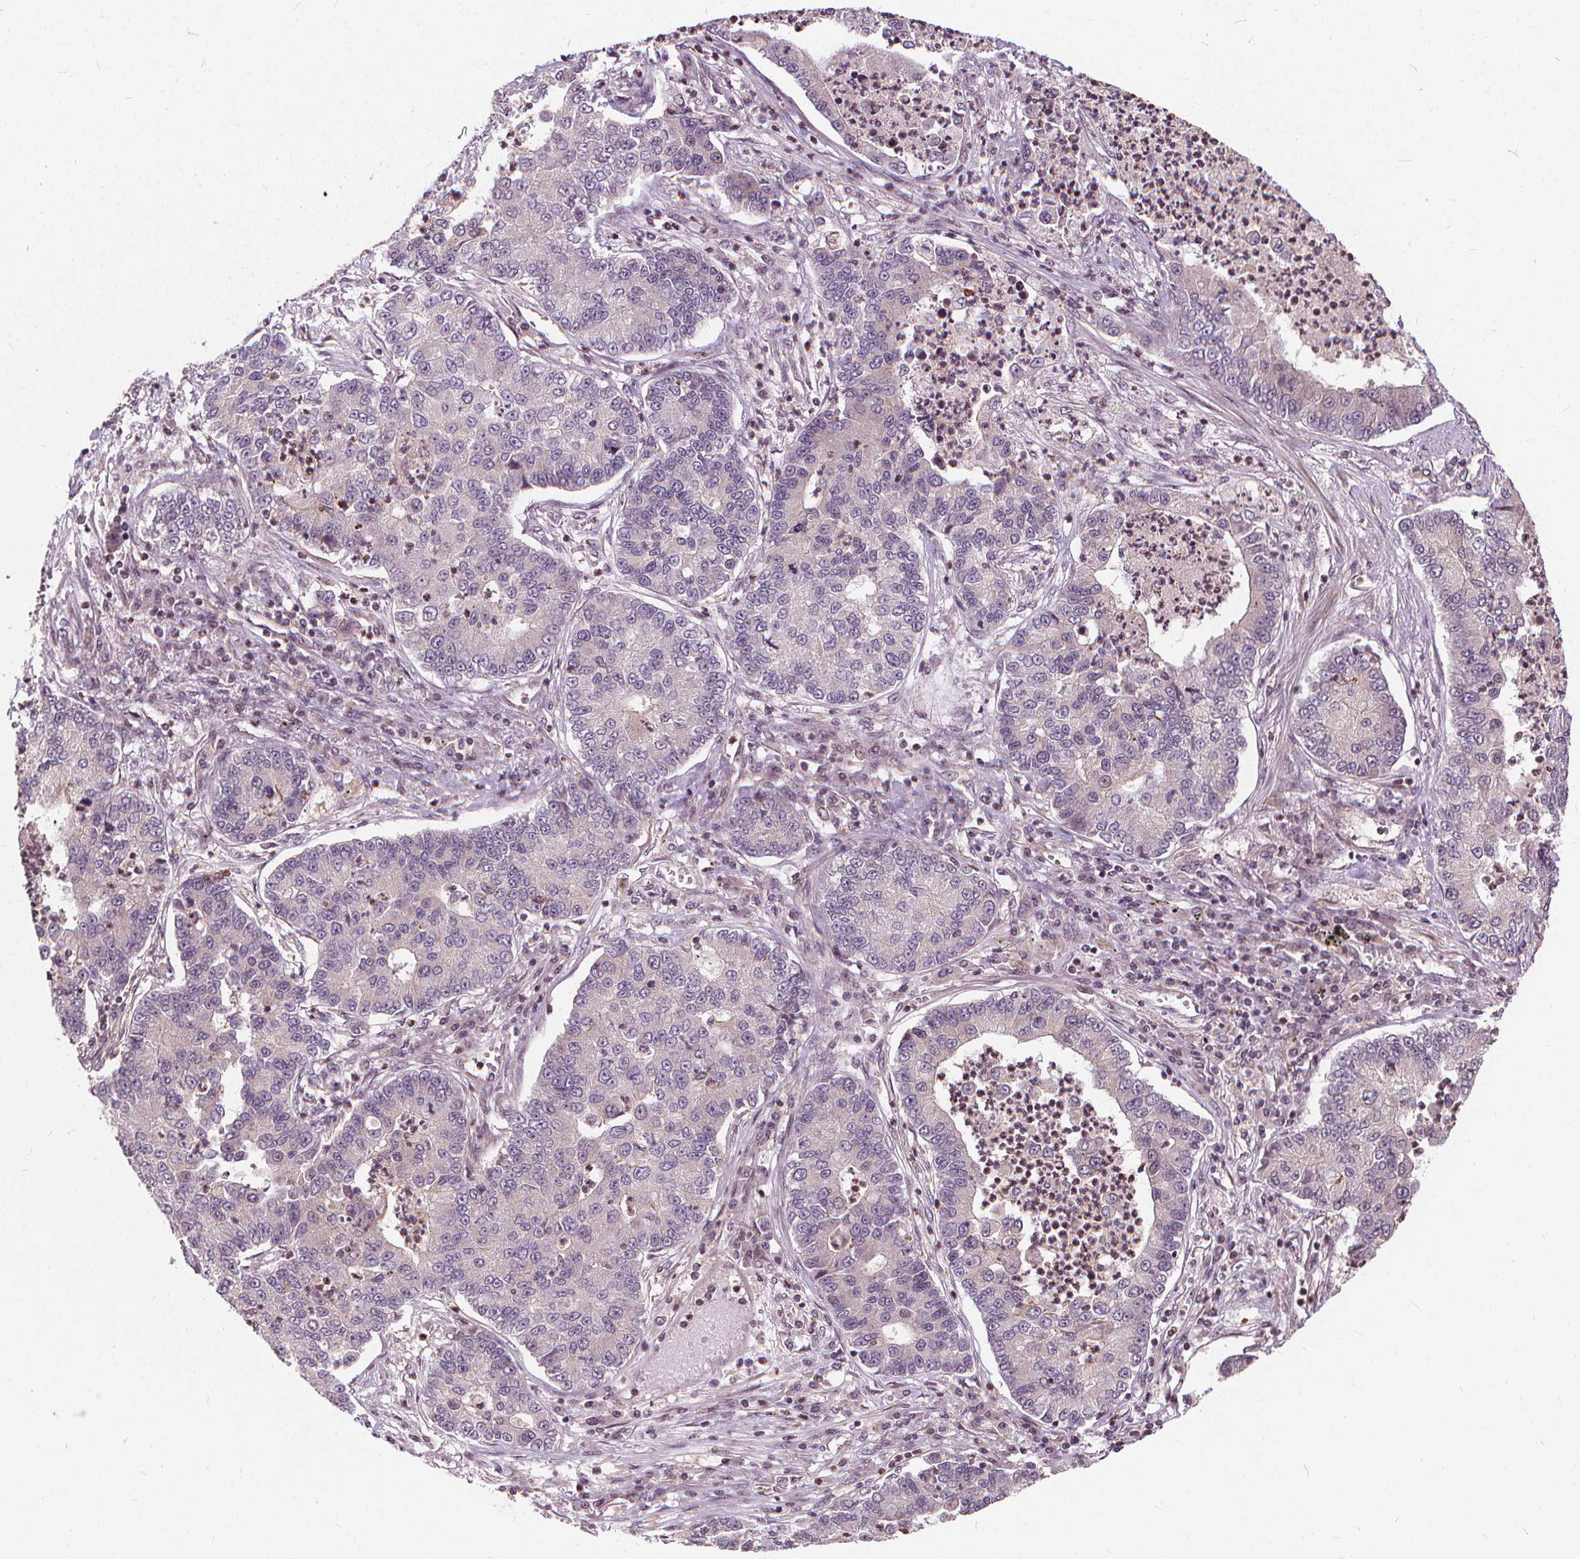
{"staining": {"intensity": "negative", "quantity": "none", "location": "none"}, "tissue": "lung cancer", "cell_type": "Tumor cells", "image_type": "cancer", "snomed": [{"axis": "morphology", "description": "Adenocarcinoma, NOS"}, {"axis": "topography", "description": "Lung"}], "caption": "High magnification brightfield microscopy of adenocarcinoma (lung) stained with DAB (3,3'-diaminobenzidine) (brown) and counterstained with hematoxylin (blue): tumor cells show no significant positivity.", "gene": "INPP5E", "patient": {"sex": "female", "age": 57}}